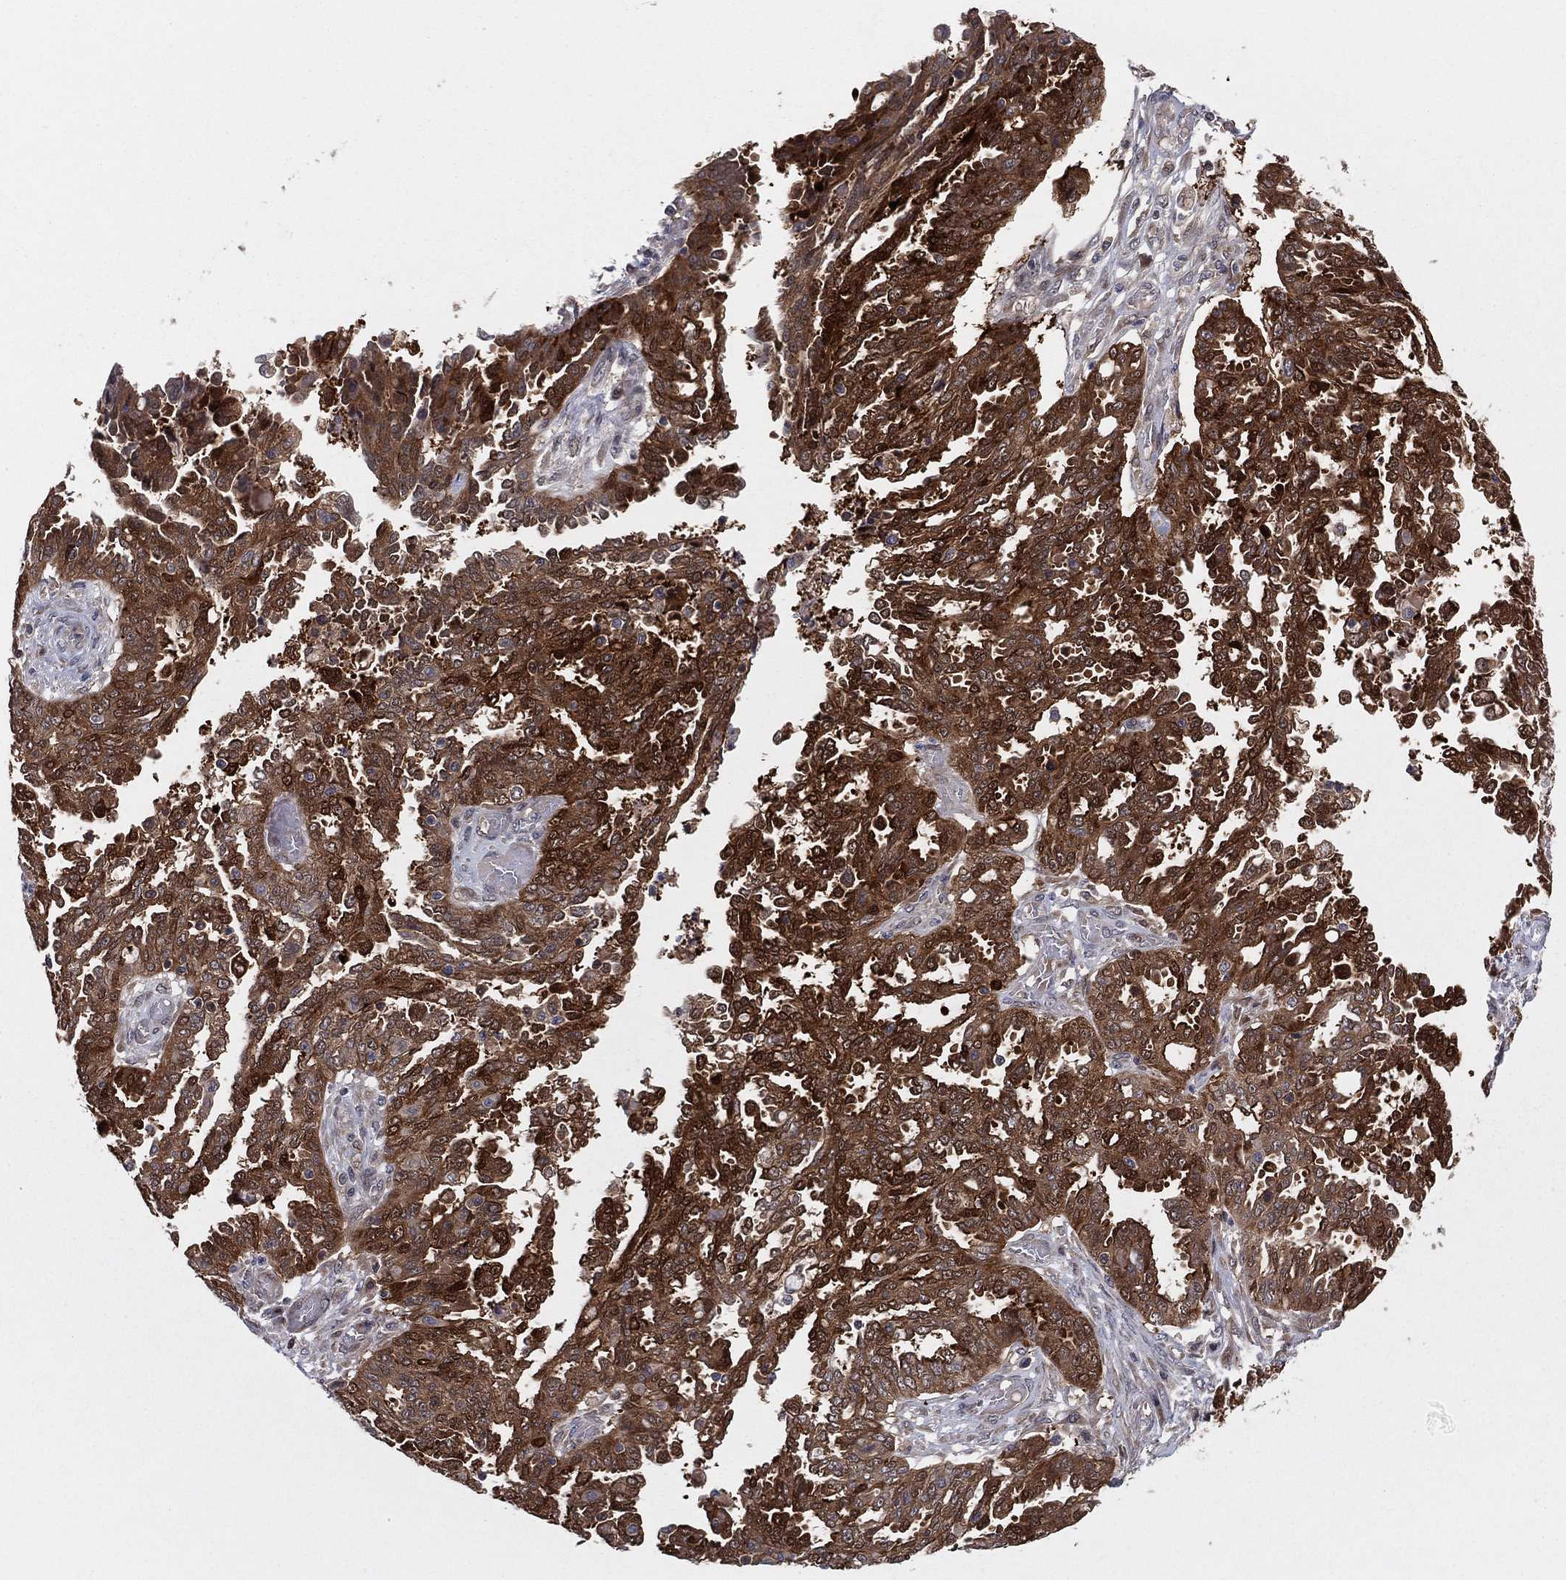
{"staining": {"intensity": "strong", "quantity": "25%-75%", "location": "cytoplasmic/membranous,nuclear"}, "tissue": "ovarian cancer", "cell_type": "Tumor cells", "image_type": "cancer", "snomed": [{"axis": "morphology", "description": "Cystadenocarcinoma, serous, NOS"}, {"axis": "topography", "description": "Ovary"}], "caption": "About 25%-75% of tumor cells in human serous cystadenocarcinoma (ovarian) display strong cytoplasmic/membranous and nuclear protein staining as visualized by brown immunohistochemical staining.", "gene": "SNCG", "patient": {"sex": "female", "age": 67}}